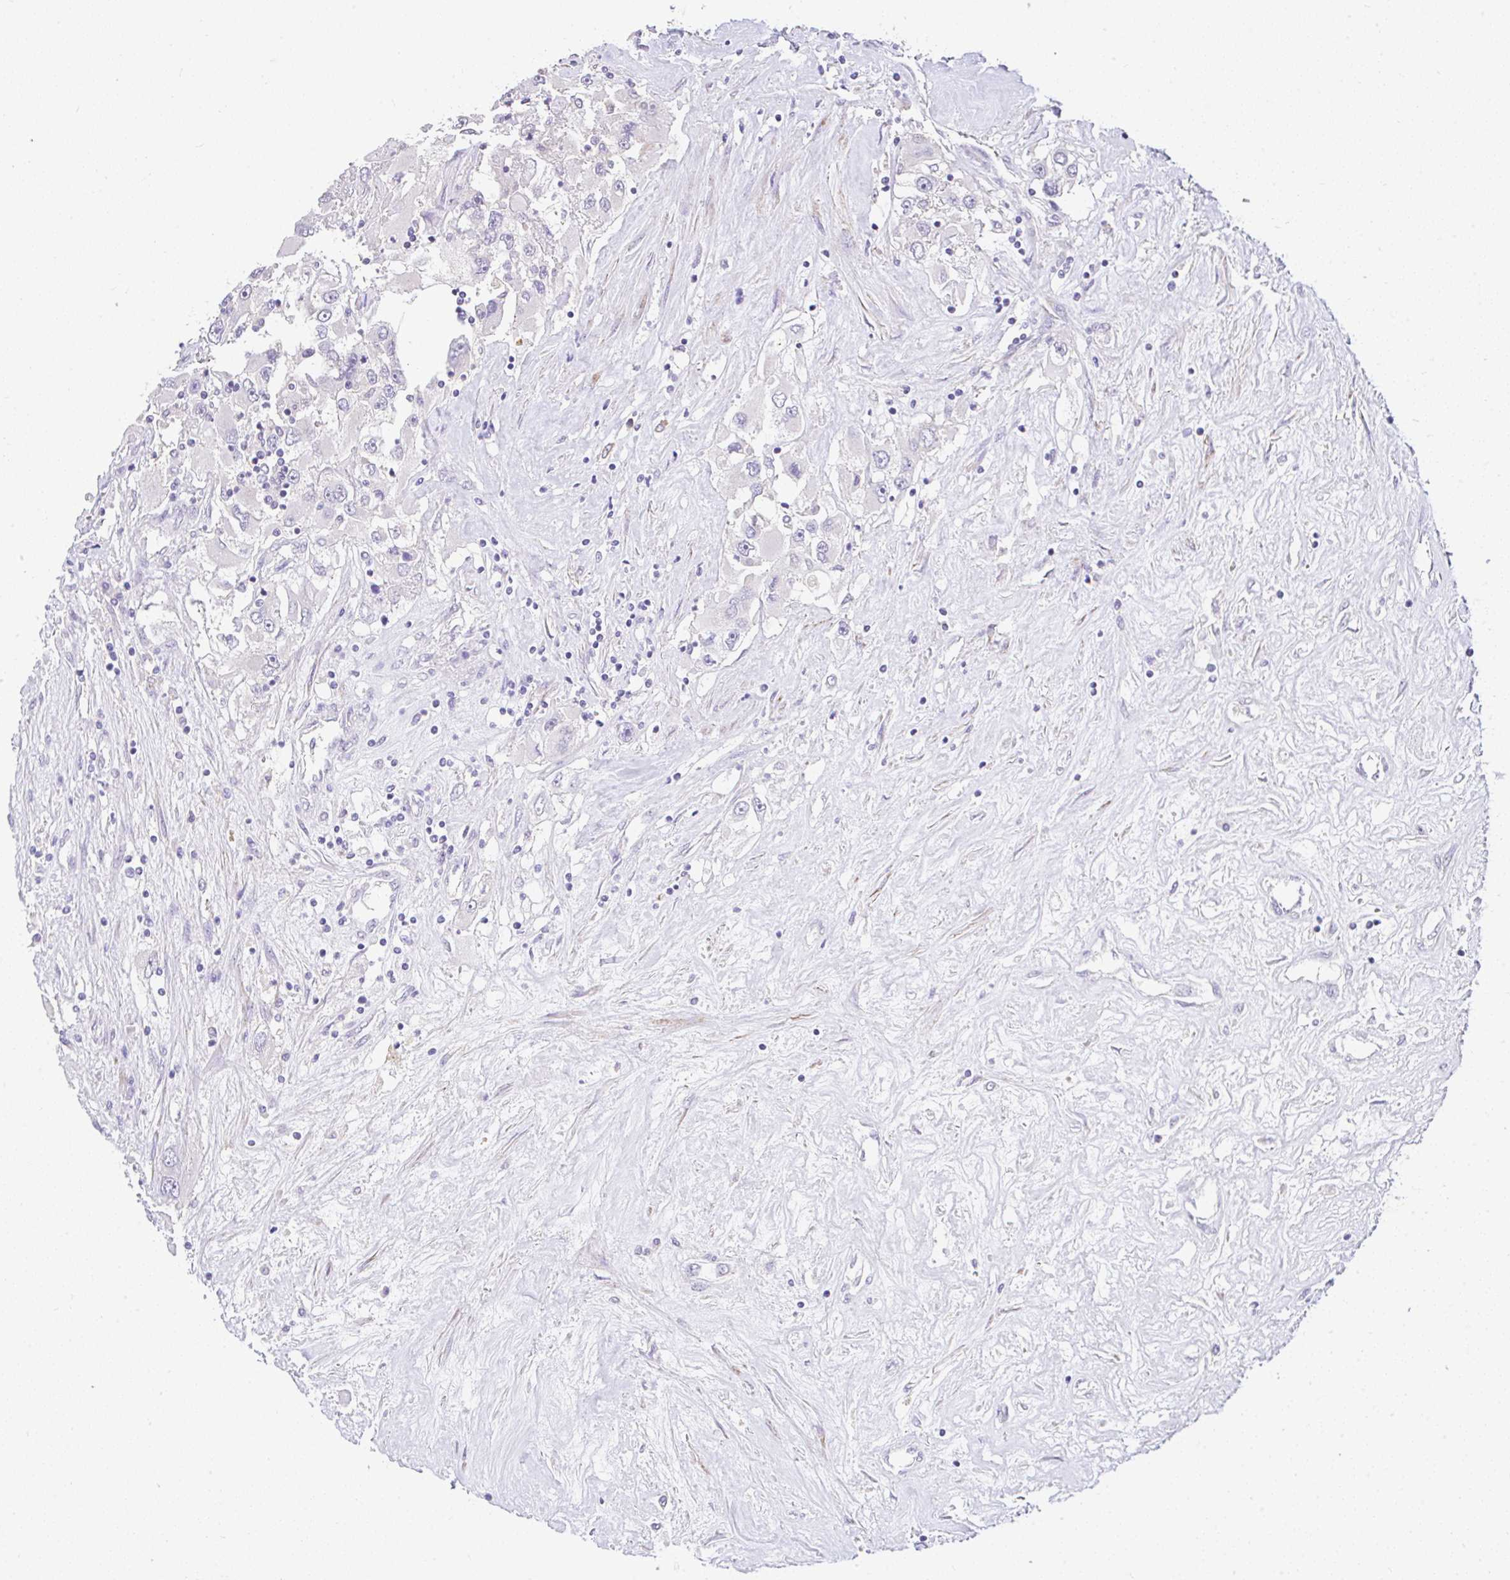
{"staining": {"intensity": "negative", "quantity": "none", "location": "none"}, "tissue": "renal cancer", "cell_type": "Tumor cells", "image_type": "cancer", "snomed": [{"axis": "morphology", "description": "Adenocarcinoma, NOS"}, {"axis": "topography", "description": "Kidney"}], "caption": "Tumor cells show no significant staining in adenocarcinoma (renal).", "gene": "CTU1", "patient": {"sex": "female", "age": 52}}